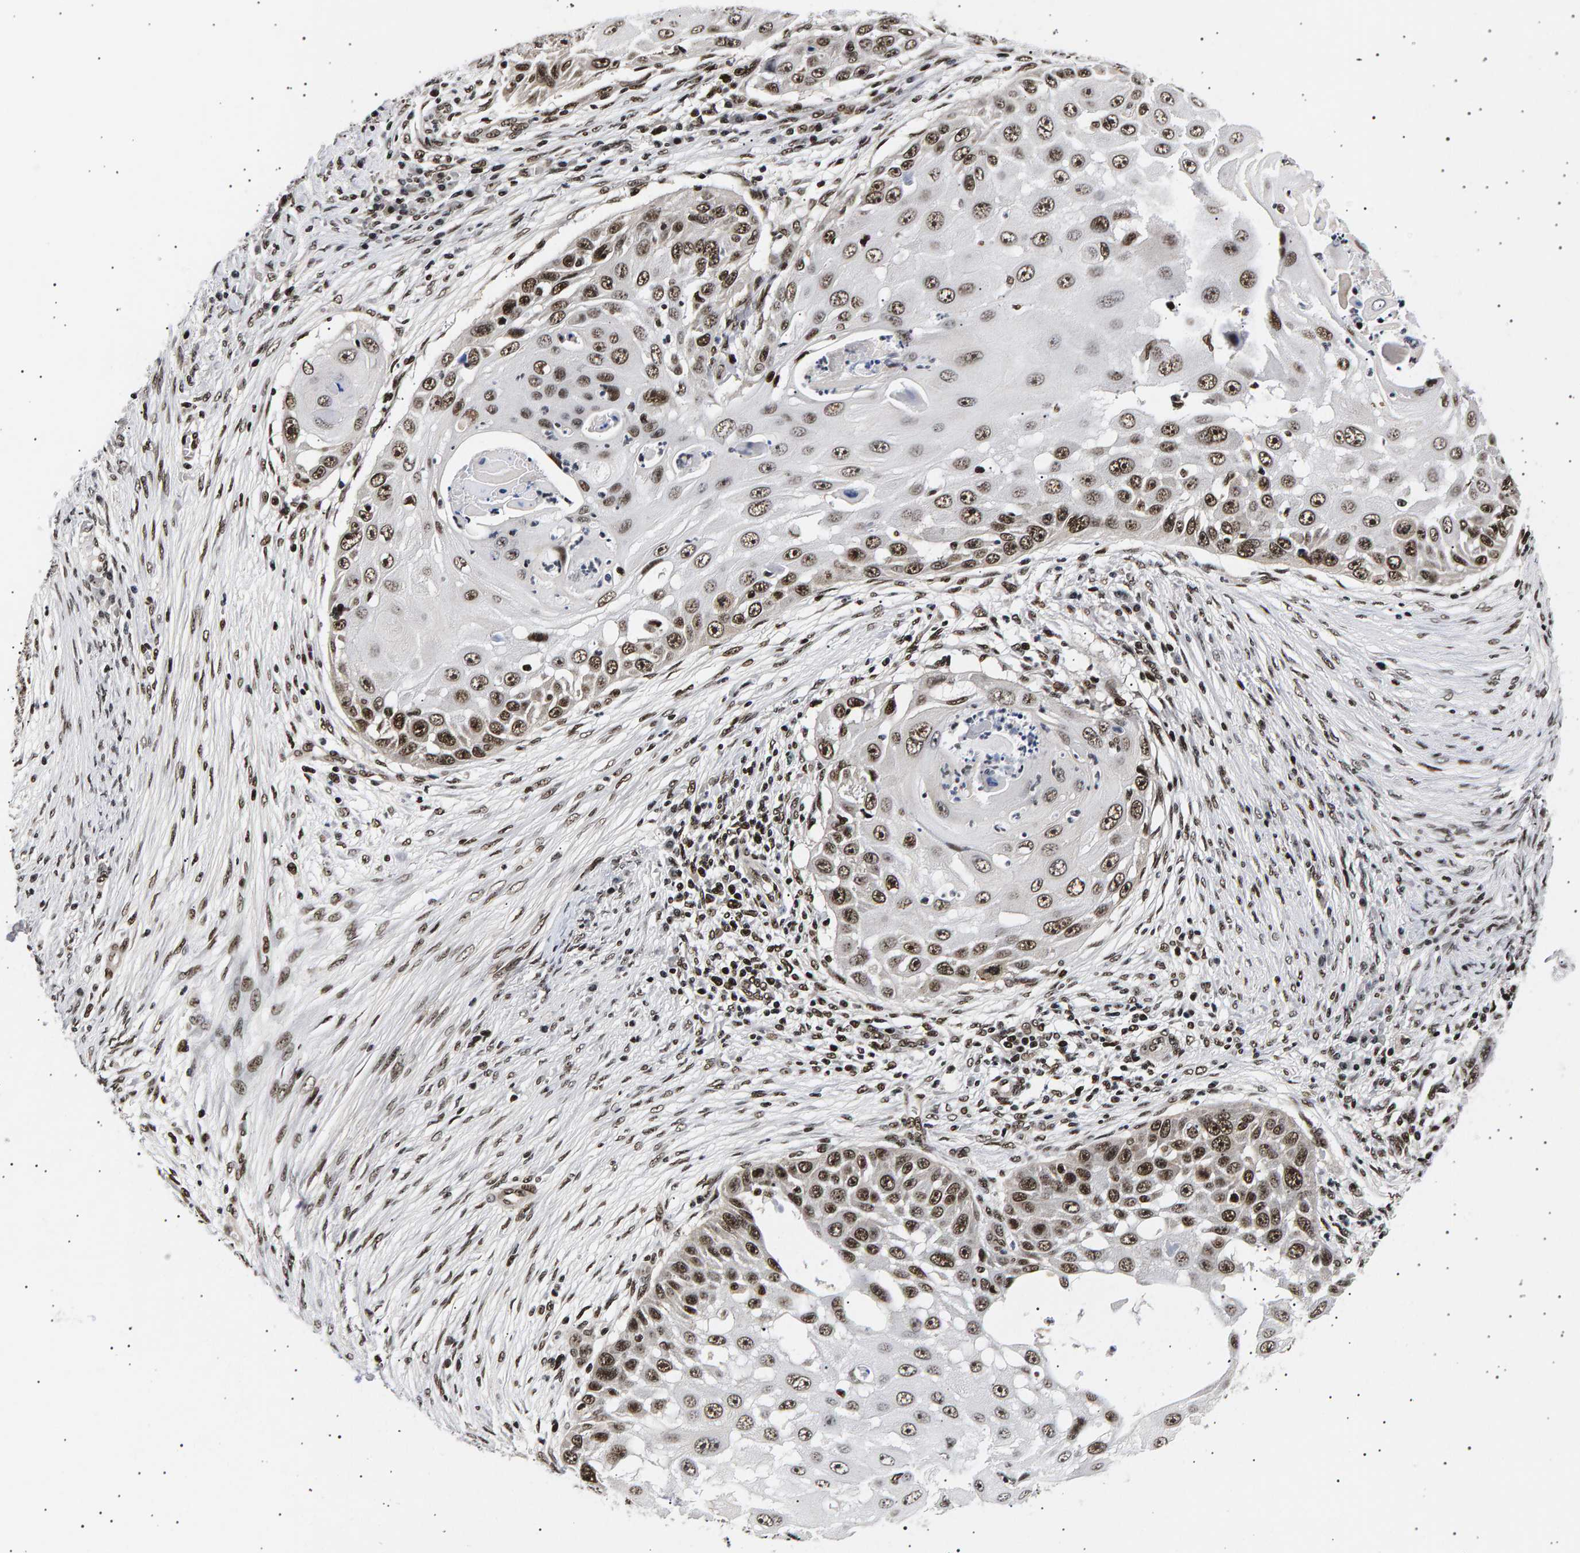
{"staining": {"intensity": "strong", "quantity": ">75%", "location": "nuclear"}, "tissue": "skin cancer", "cell_type": "Tumor cells", "image_type": "cancer", "snomed": [{"axis": "morphology", "description": "Squamous cell carcinoma, NOS"}, {"axis": "topography", "description": "Skin"}], "caption": "This is an image of immunohistochemistry staining of squamous cell carcinoma (skin), which shows strong positivity in the nuclear of tumor cells.", "gene": "ANKRD40", "patient": {"sex": "female", "age": 44}}